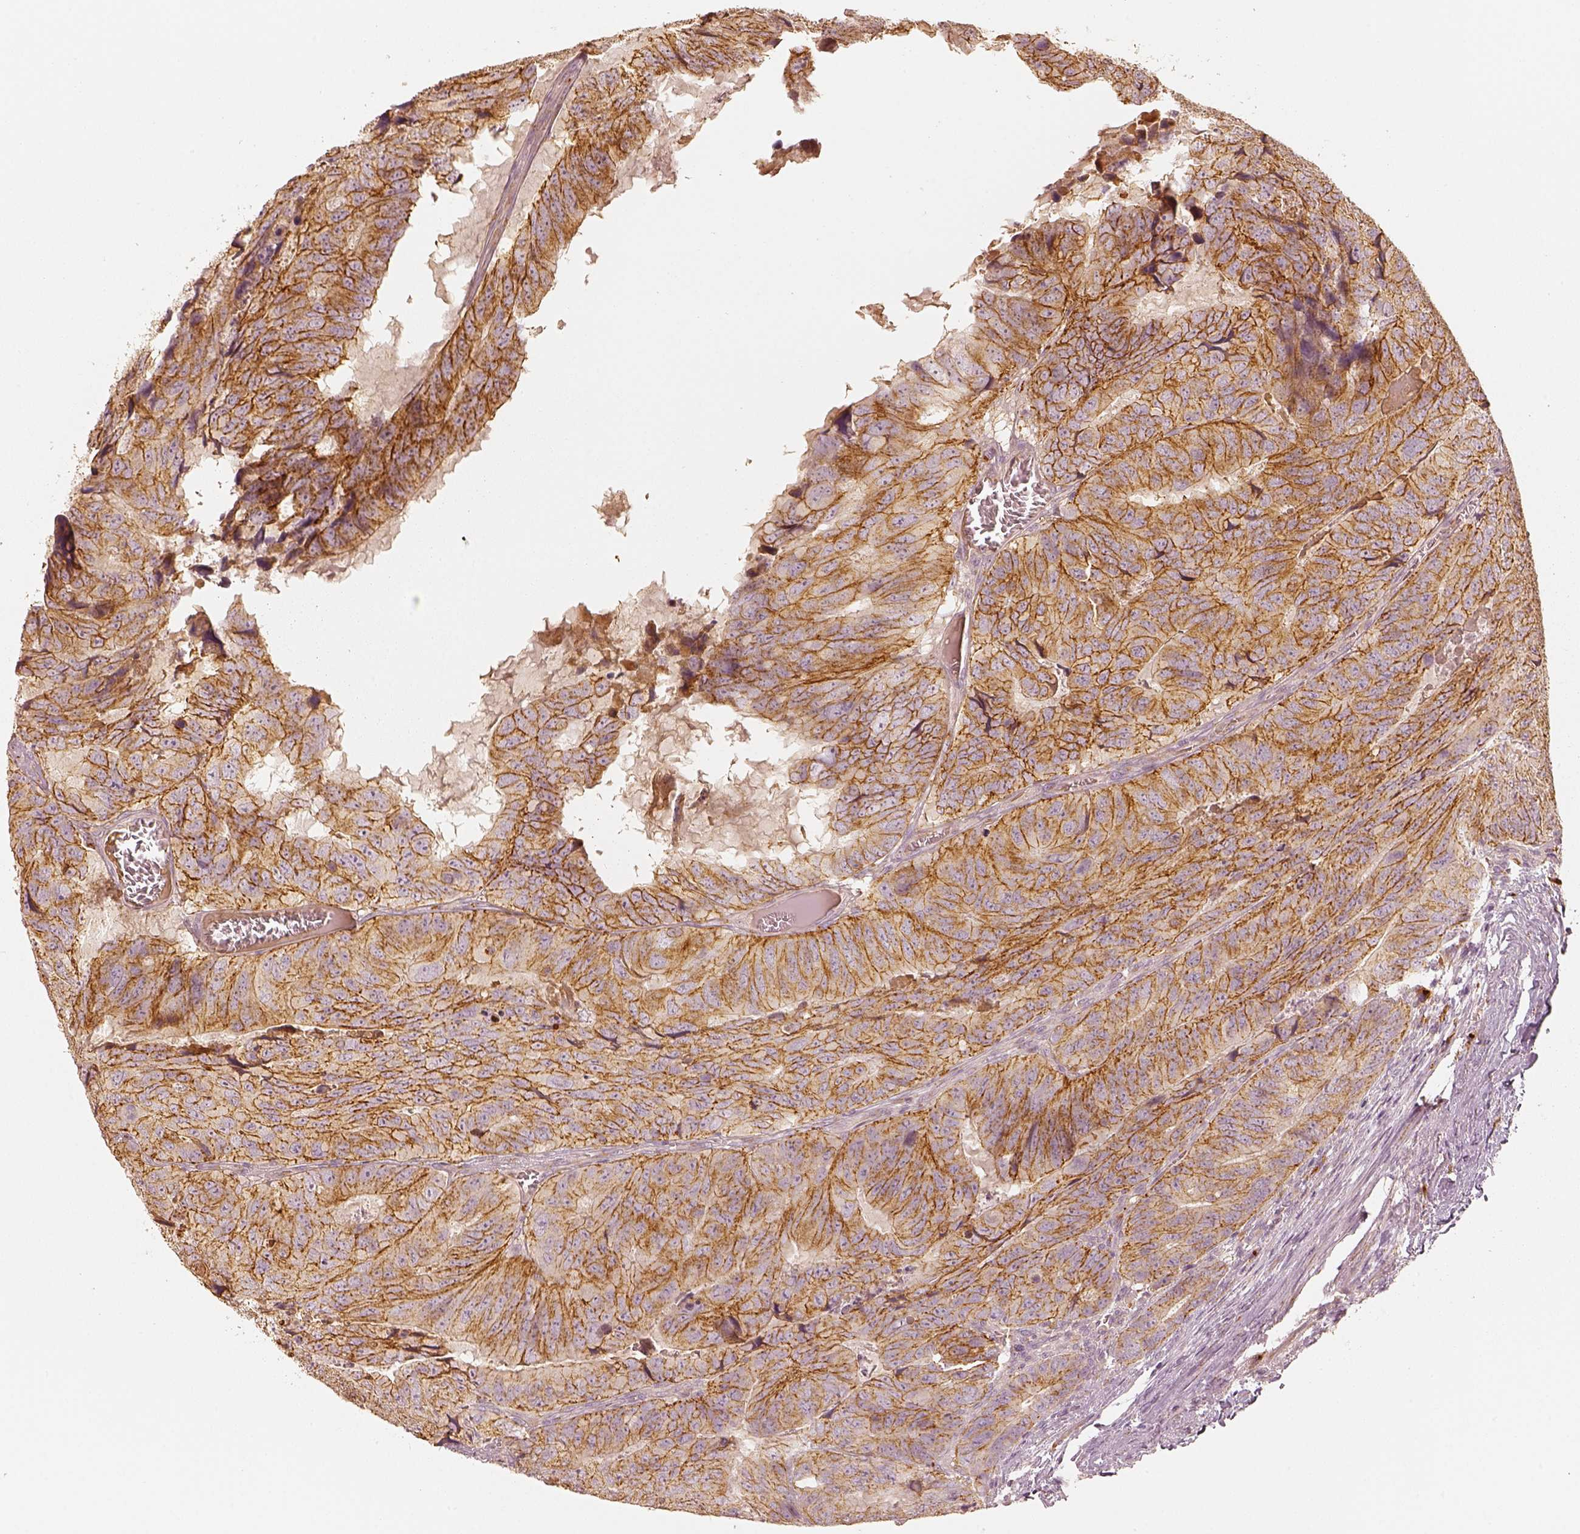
{"staining": {"intensity": "strong", "quantity": ">75%", "location": "cytoplasmic/membranous"}, "tissue": "colorectal cancer", "cell_type": "Tumor cells", "image_type": "cancer", "snomed": [{"axis": "morphology", "description": "Adenocarcinoma, NOS"}, {"axis": "topography", "description": "Colon"}], "caption": "Immunohistochemical staining of colorectal adenocarcinoma exhibits high levels of strong cytoplasmic/membranous expression in about >75% of tumor cells.", "gene": "GORASP2", "patient": {"sex": "male", "age": 79}}